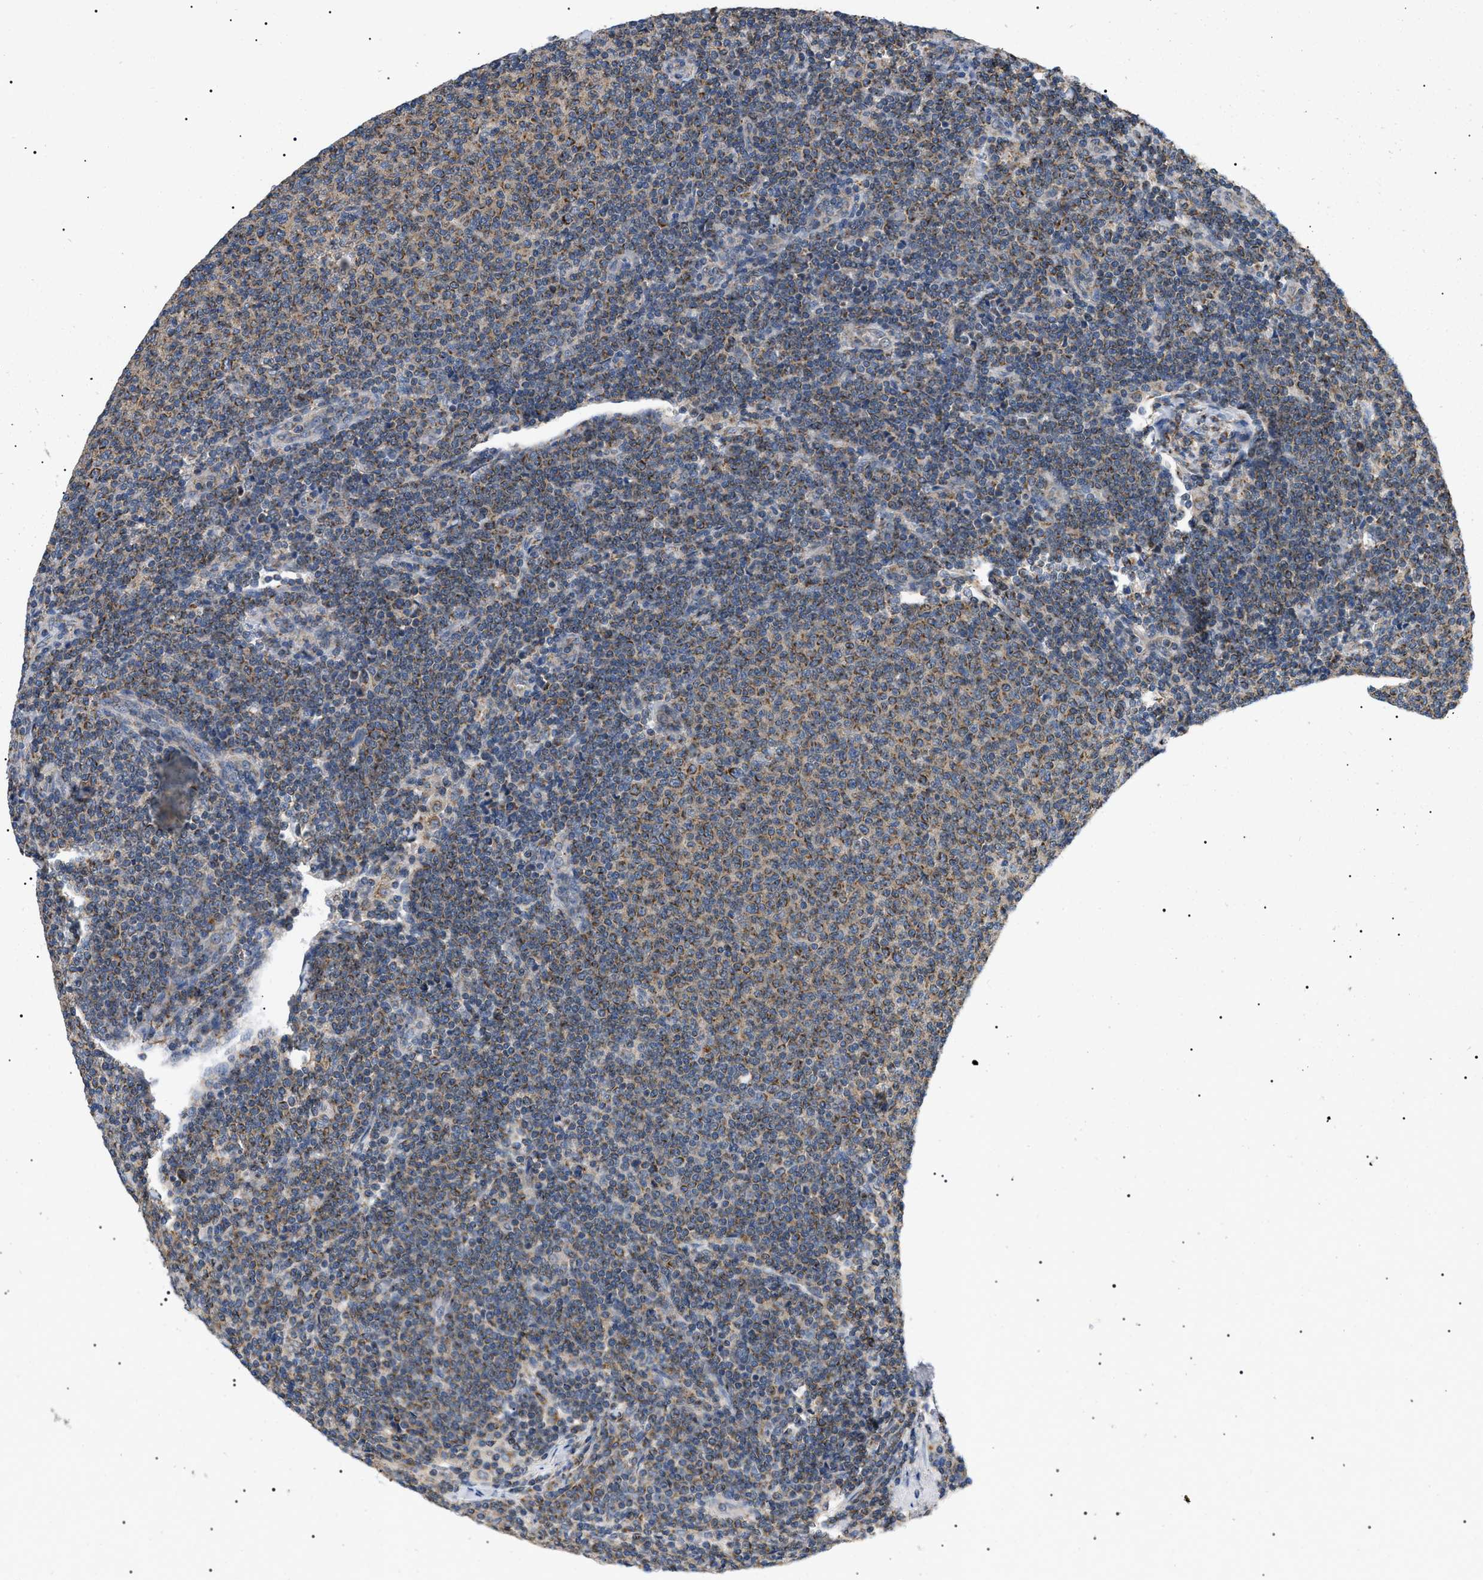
{"staining": {"intensity": "moderate", "quantity": ">75%", "location": "cytoplasmic/membranous"}, "tissue": "lymphoma", "cell_type": "Tumor cells", "image_type": "cancer", "snomed": [{"axis": "morphology", "description": "Malignant lymphoma, non-Hodgkin's type, Low grade"}, {"axis": "topography", "description": "Lymph node"}], "caption": "Protein expression analysis of human low-grade malignant lymphoma, non-Hodgkin's type reveals moderate cytoplasmic/membranous staining in approximately >75% of tumor cells. (Brightfield microscopy of DAB IHC at high magnification).", "gene": "TOMM6", "patient": {"sex": "male", "age": 66}}